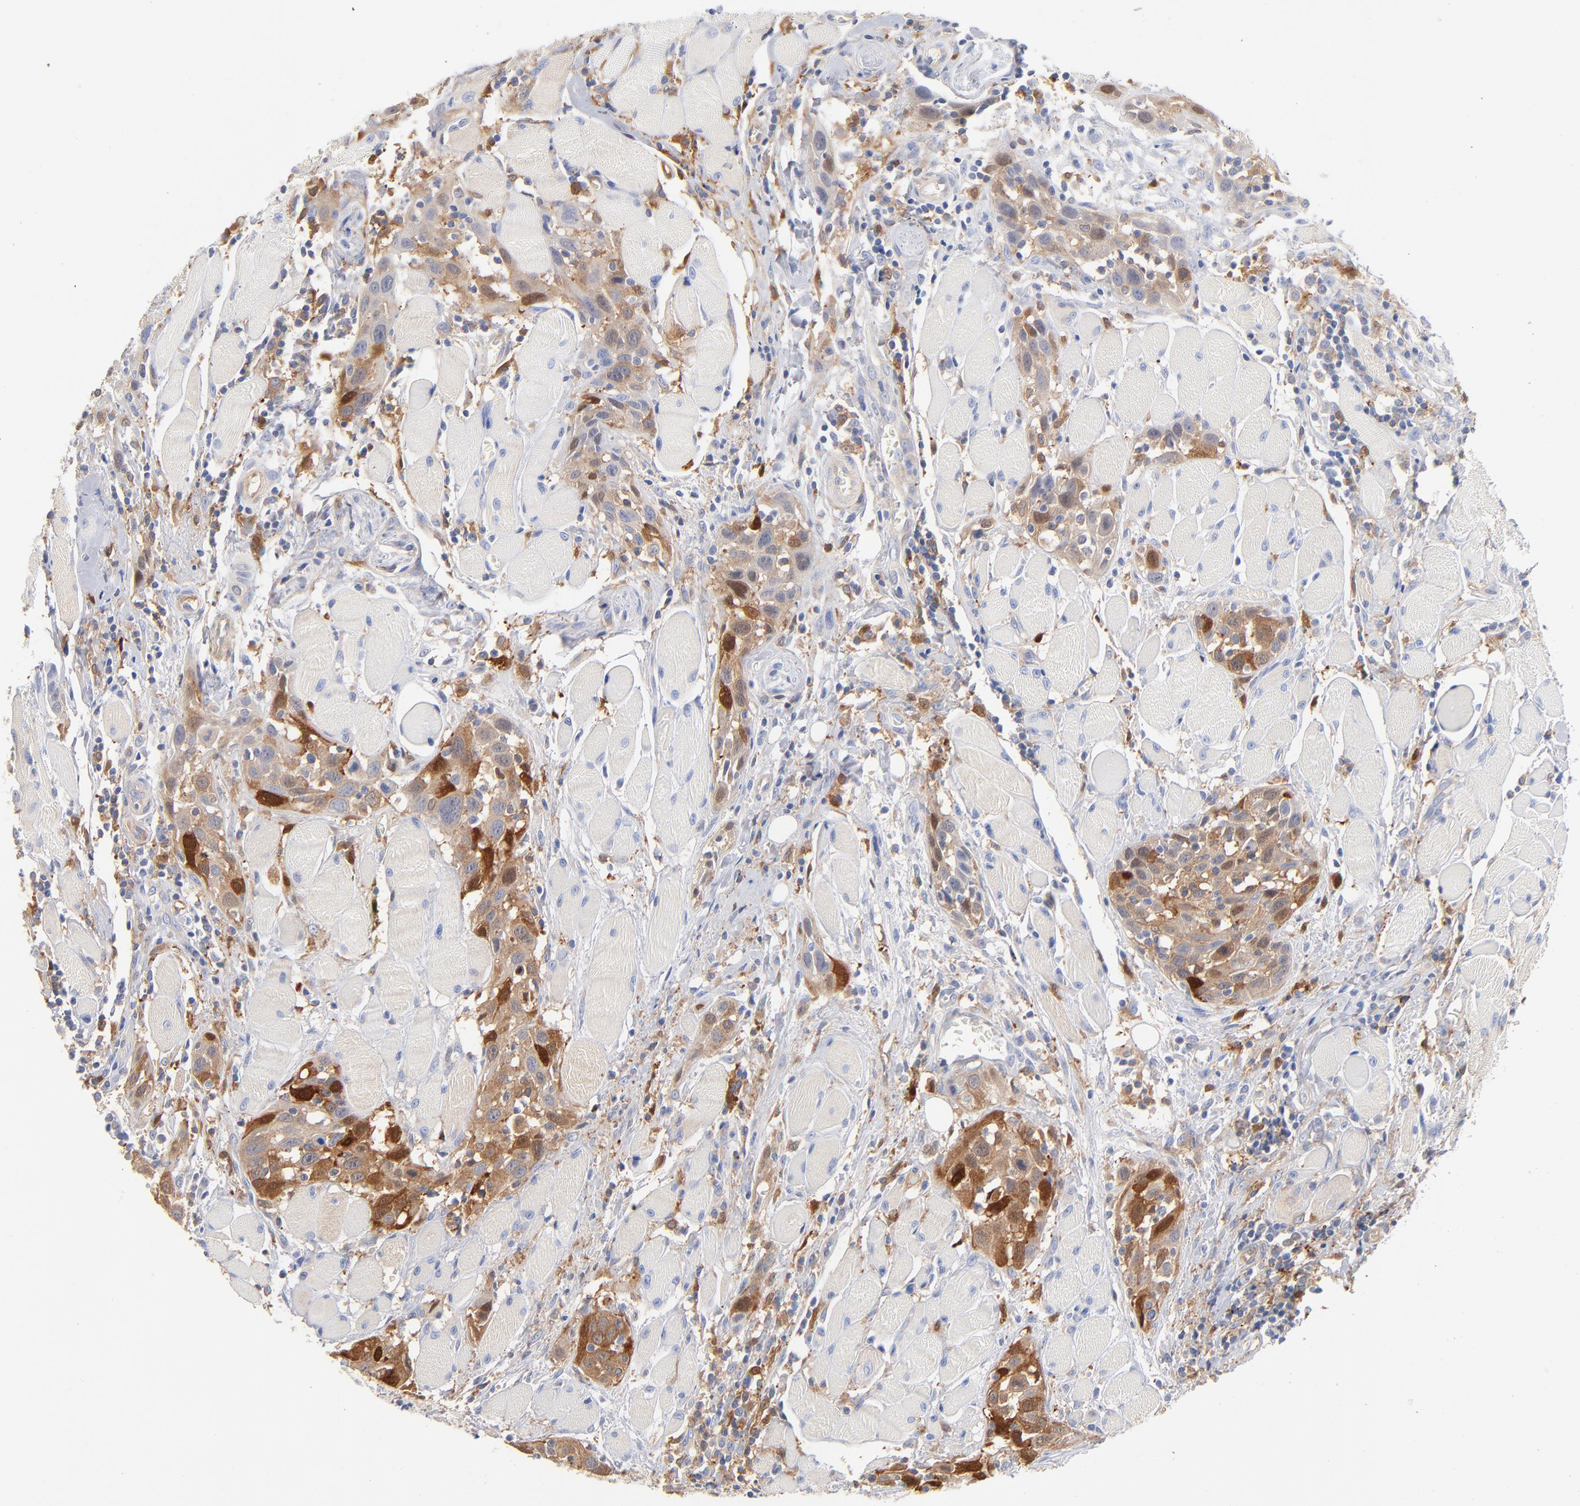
{"staining": {"intensity": "moderate", "quantity": "25%-75%", "location": "cytoplasmic/membranous"}, "tissue": "head and neck cancer", "cell_type": "Tumor cells", "image_type": "cancer", "snomed": [{"axis": "morphology", "description": "Squamous cell carcinoma, NOS"}, {"axis": "topography", "description": "Oral tissue"}, {"axis": "topography", "description": "Head-Neck"}], "caption": "Immunohistochemical staining of human head and neck cancer (squamous cell carcinoma) exhibits medium levels of moderate cytoplasmic/membranous protein staining in about 25%-75% of tumor cells.", "gene": "IFIT2", "patient": {"sex": "female", "age": 50}}